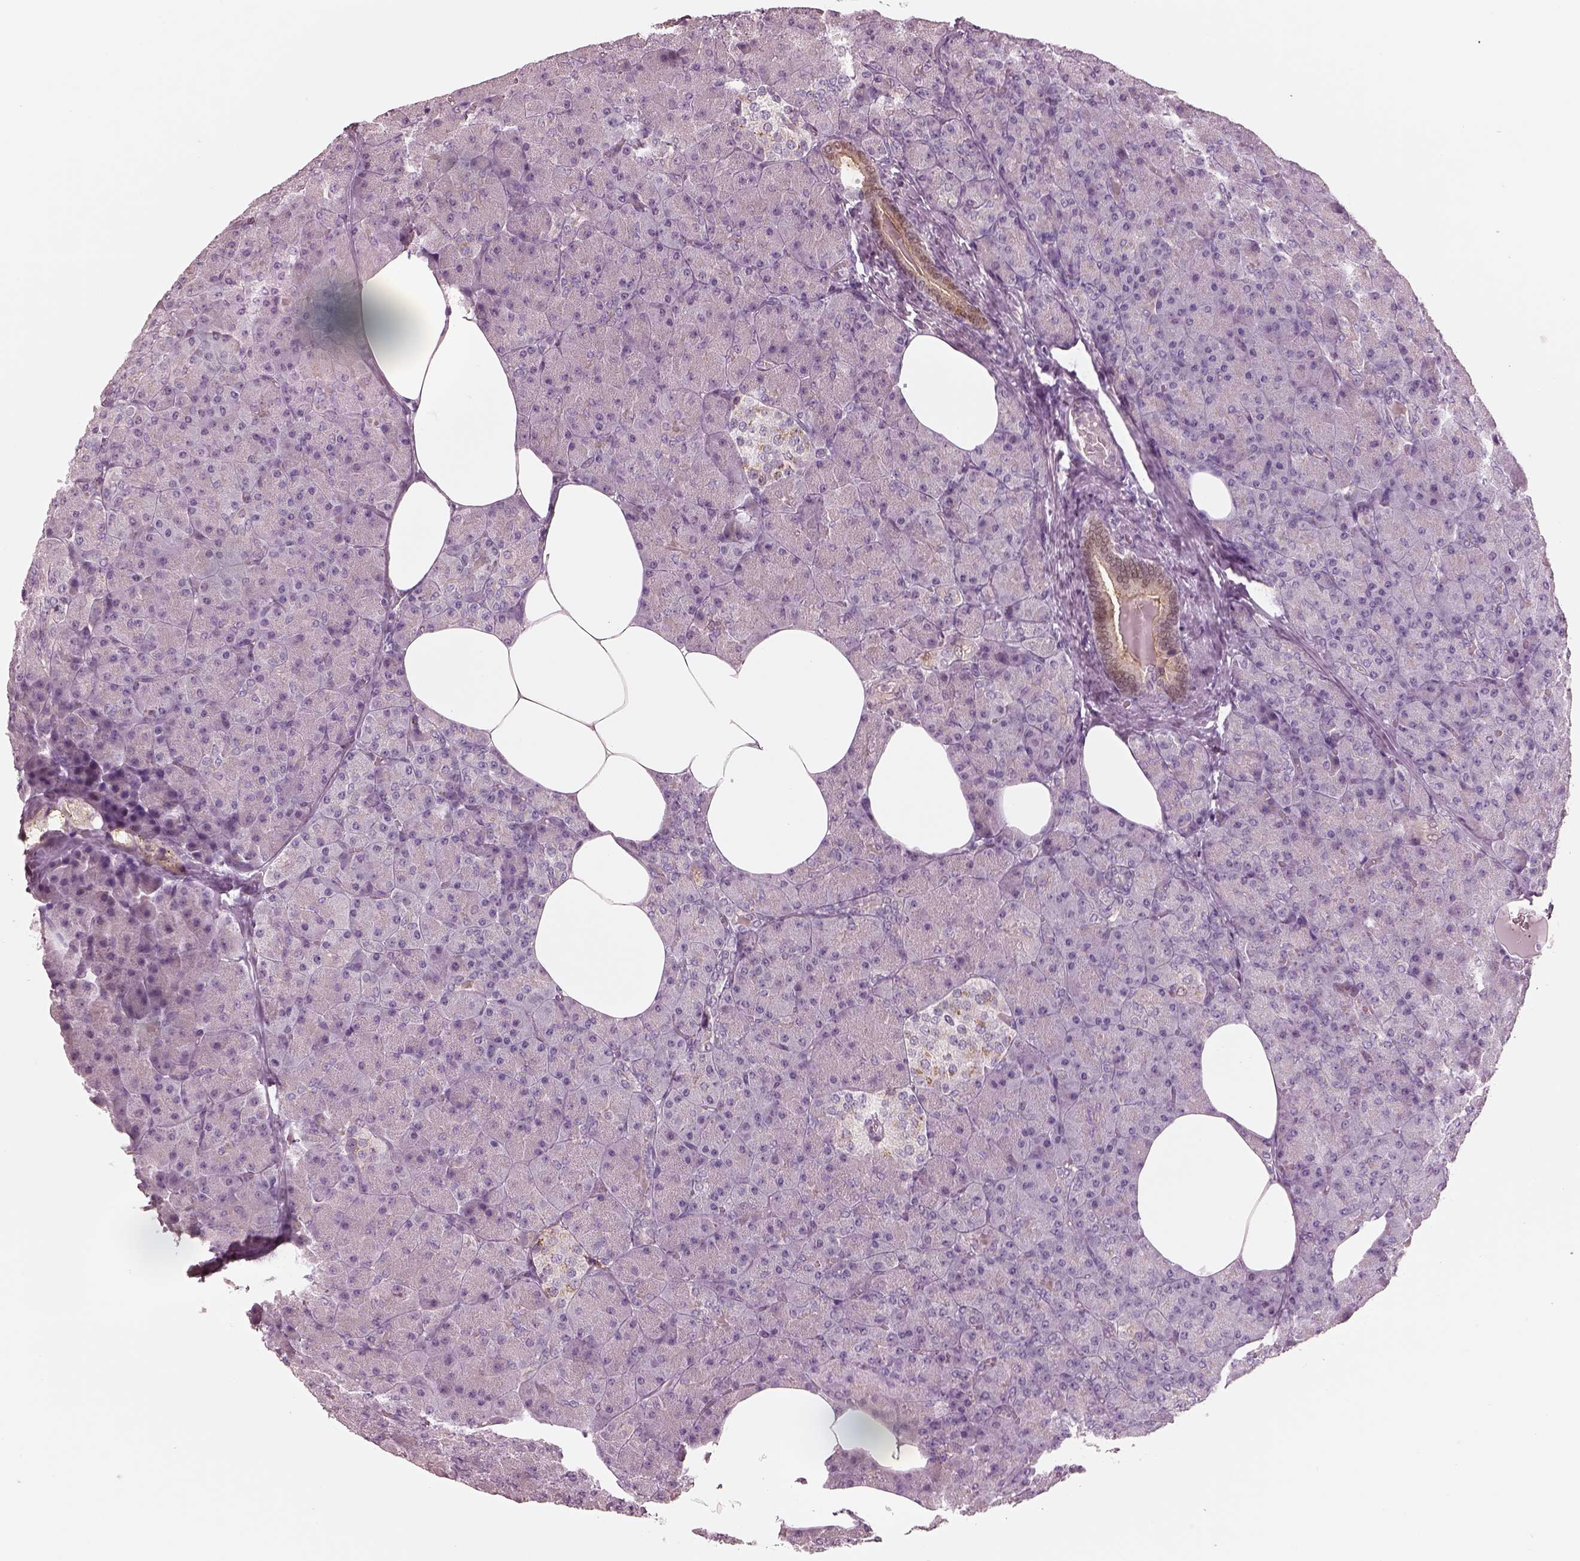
{"staining": {"intensity": "moderate", "quantity": "<25%", "location": "cytoplasmic/membranous"}, "tissue": "pancreas", "cell_type": "Exocrine glandular cells", "image_type": "normal", "snomed": [{"axis": "morphology", "description": "Normal tissue, NOS"}, {"axis": "topography", "description": "Pancreas"}], "caption": "An image of pancreas stained for a protein demonstrates moderate cytoplasmic/membranous brown staining in exocrine glandular cells. The staining was performed using DAB (3,3'-diaminobenzidine) to visualize the protein expression in brown, while the nuclei were stained in blue with hematoxylin (Magnification: 20x).", "gene": "SDCBP2", "patient": {"sex": "female", "age": 45}}